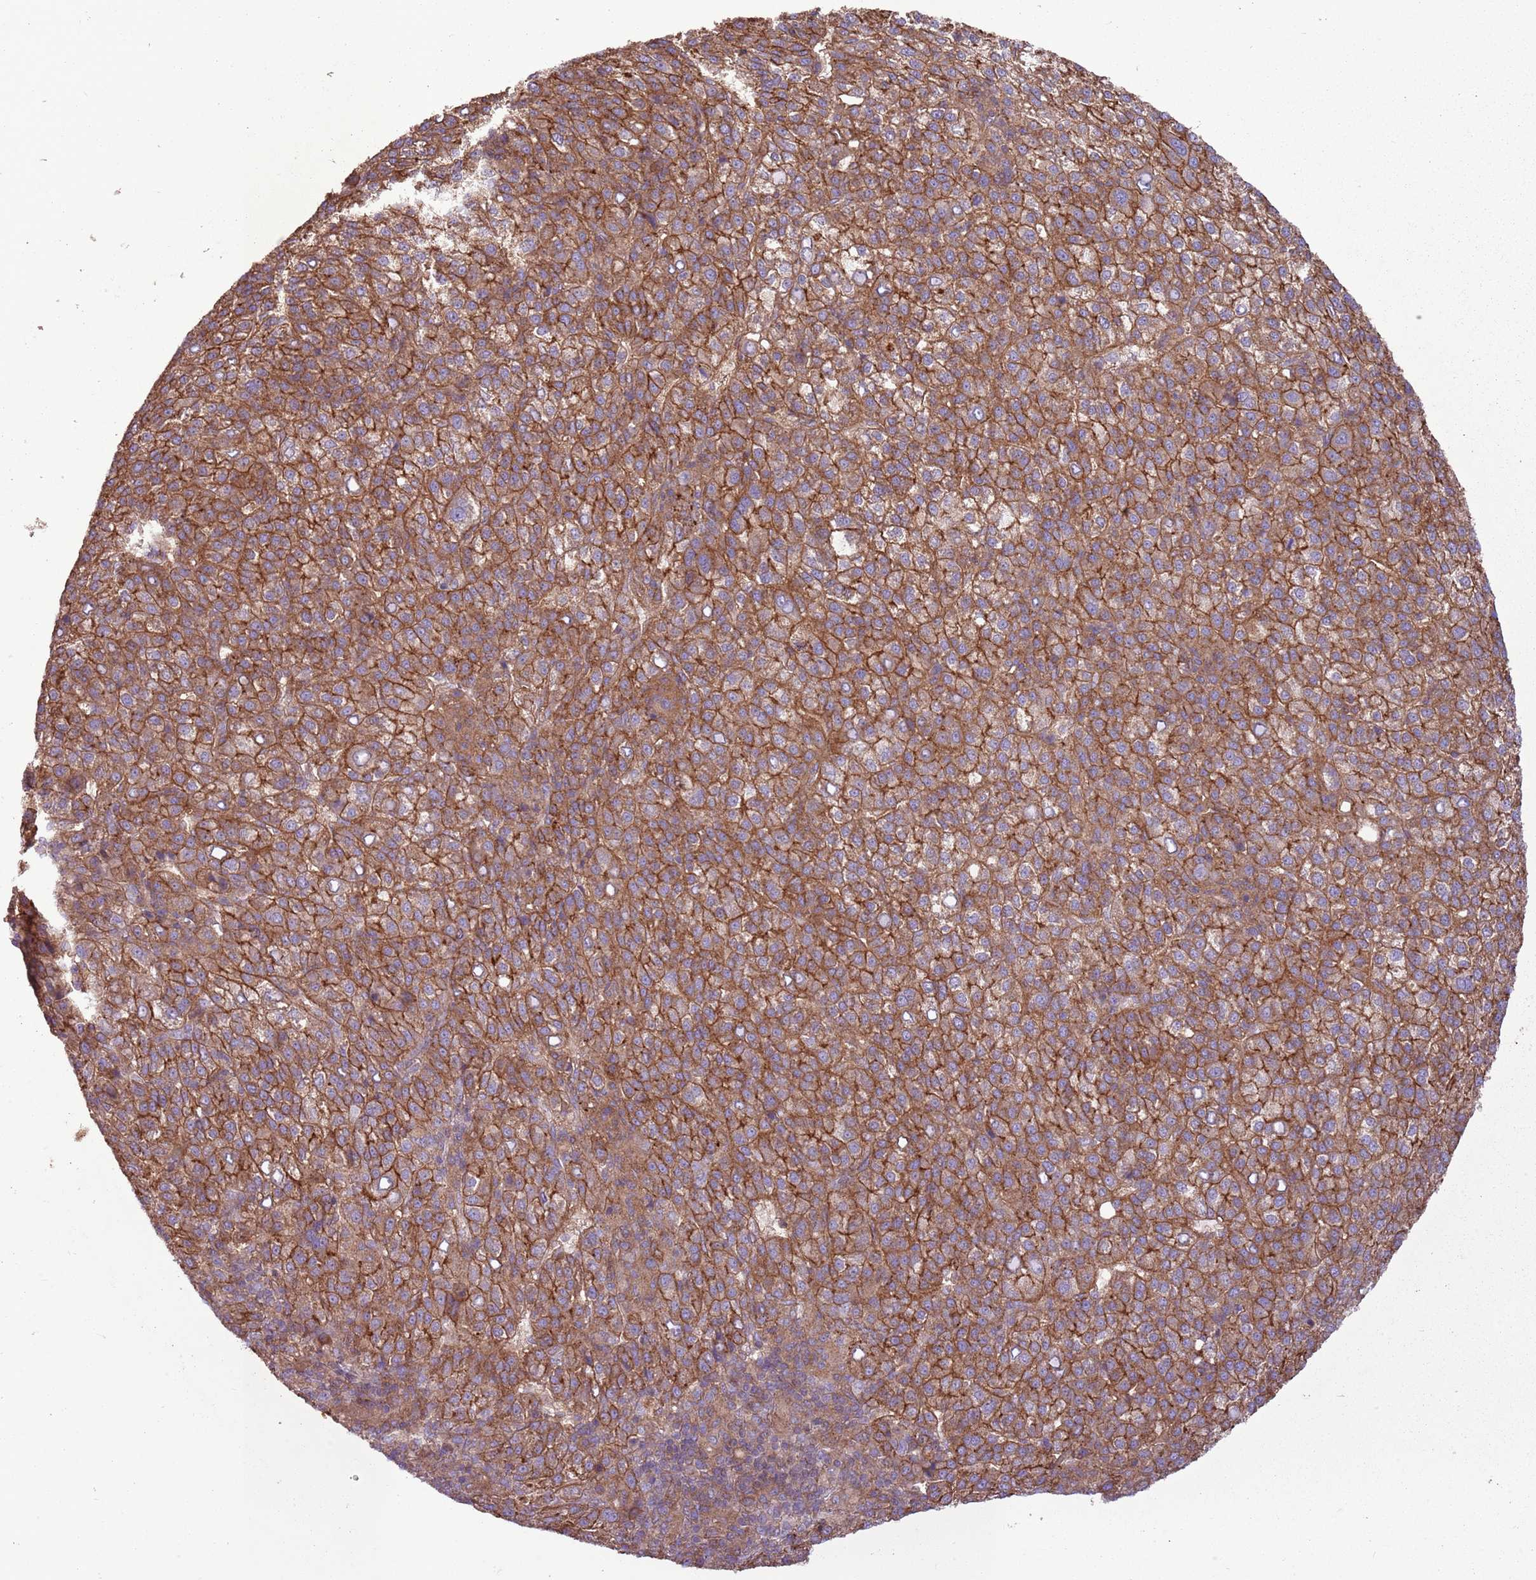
{"staining": {"intensity": "strong", "quantity": ">75%", "location": "cytoplasmic/membranous"}, "tissue": "liver cancer", "cell_type": "Tumor cells", "image_type": "cancer", "snomed": [{"axis": "morphology", "description": "Carcinoma, Hepatocellular, NOS"}, {"axis": "topography", "description": "Liver"}], "caption": "Human liver cancer stained with a protein marker shows strong staining in tumor cells.", "gene": "ANKRD24", "patient": {"sex": "female", "age": 58}}